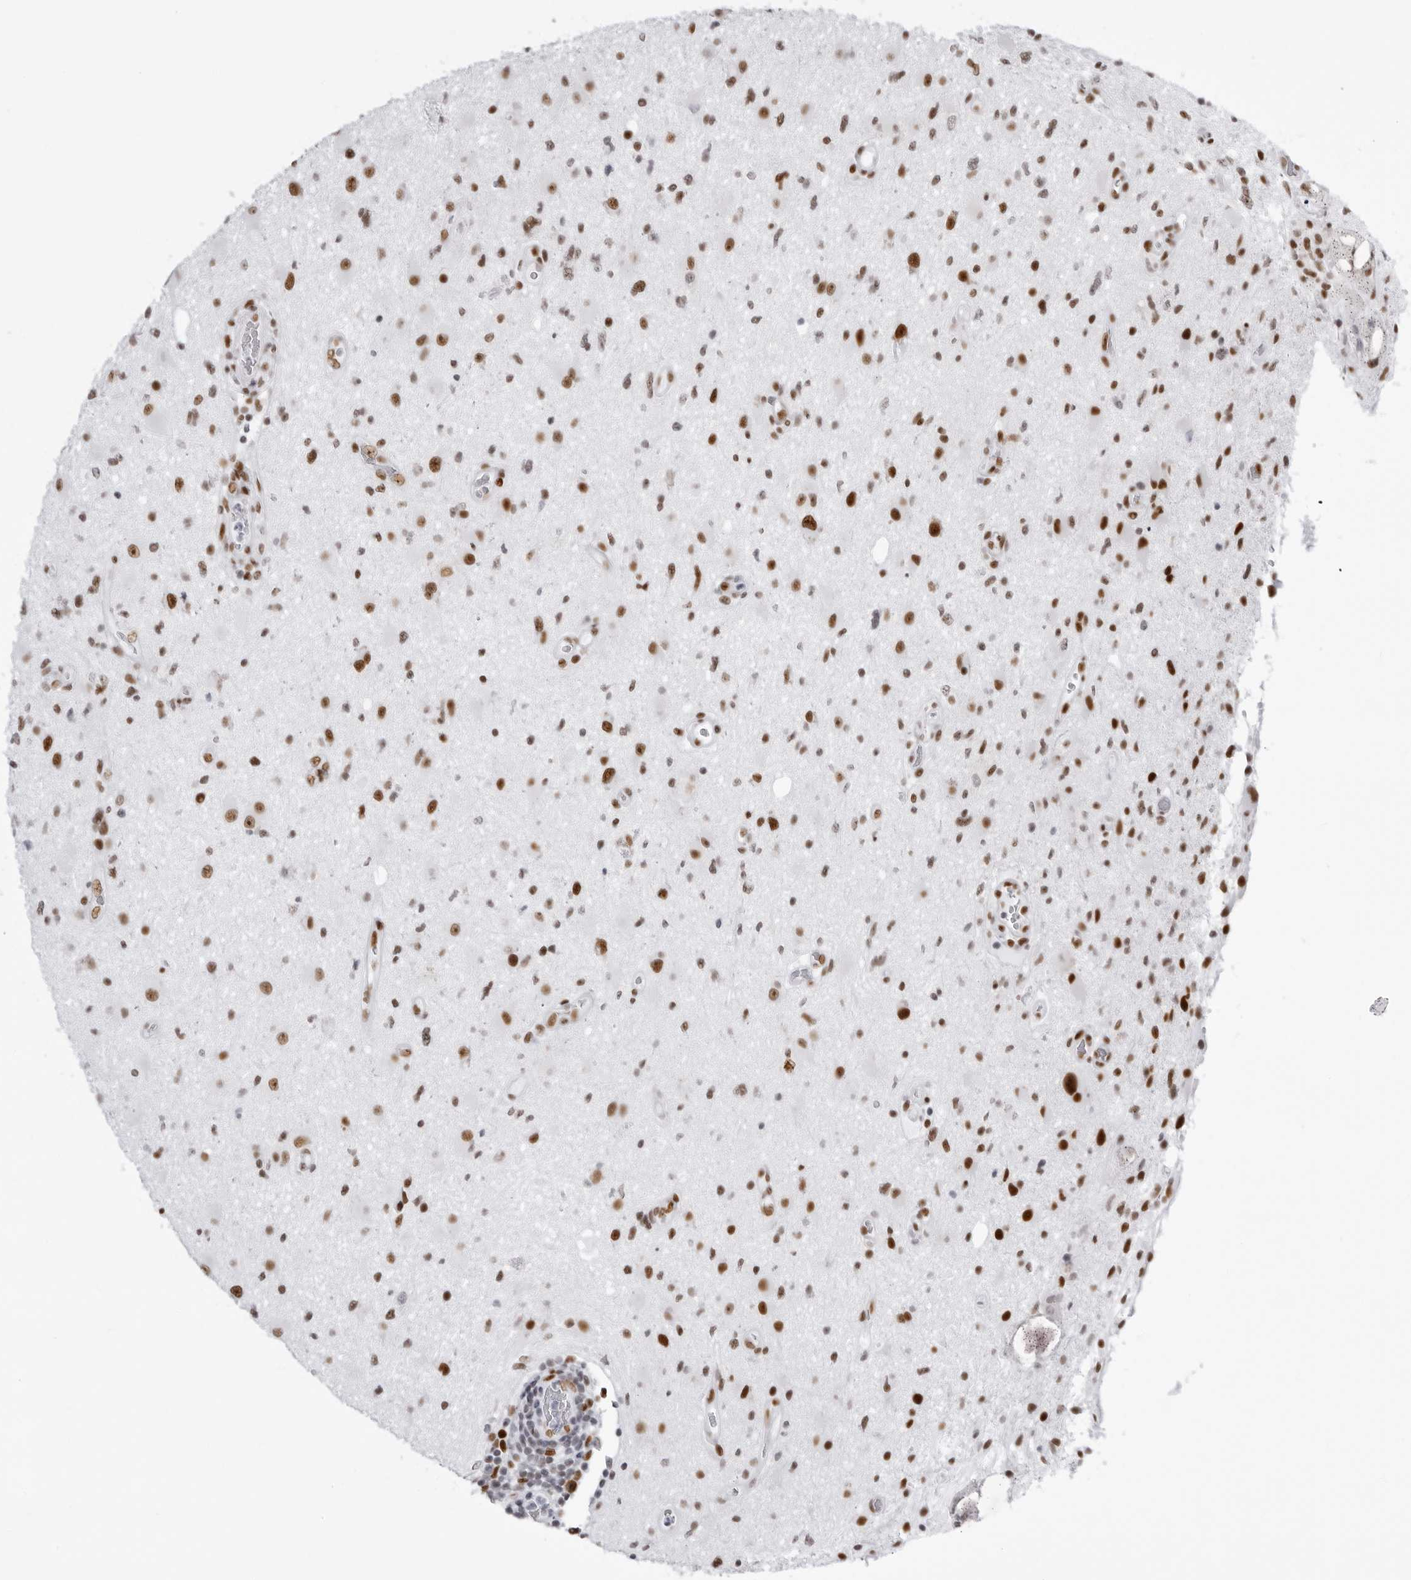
{"staining": {"intensity": "strong", "quantity": ">75%", "location": "nuclear"}, "tissue": "glioma", "cell_type": "Tumor cells", "image_type": "cancer", "snomed": [{"axis": "morphology", "description": "Glioma, malignant, High grade"}, {"axis": "topography", "description": "Brain"}], "caption": "Malignant glioma (high-grade) stained with a brown dye exhibits strong nuclear positive expression in approximately >75% of tumor cells.", "gene": "IRF2BP2", "patient": {"sex": "male", "age": 33}}